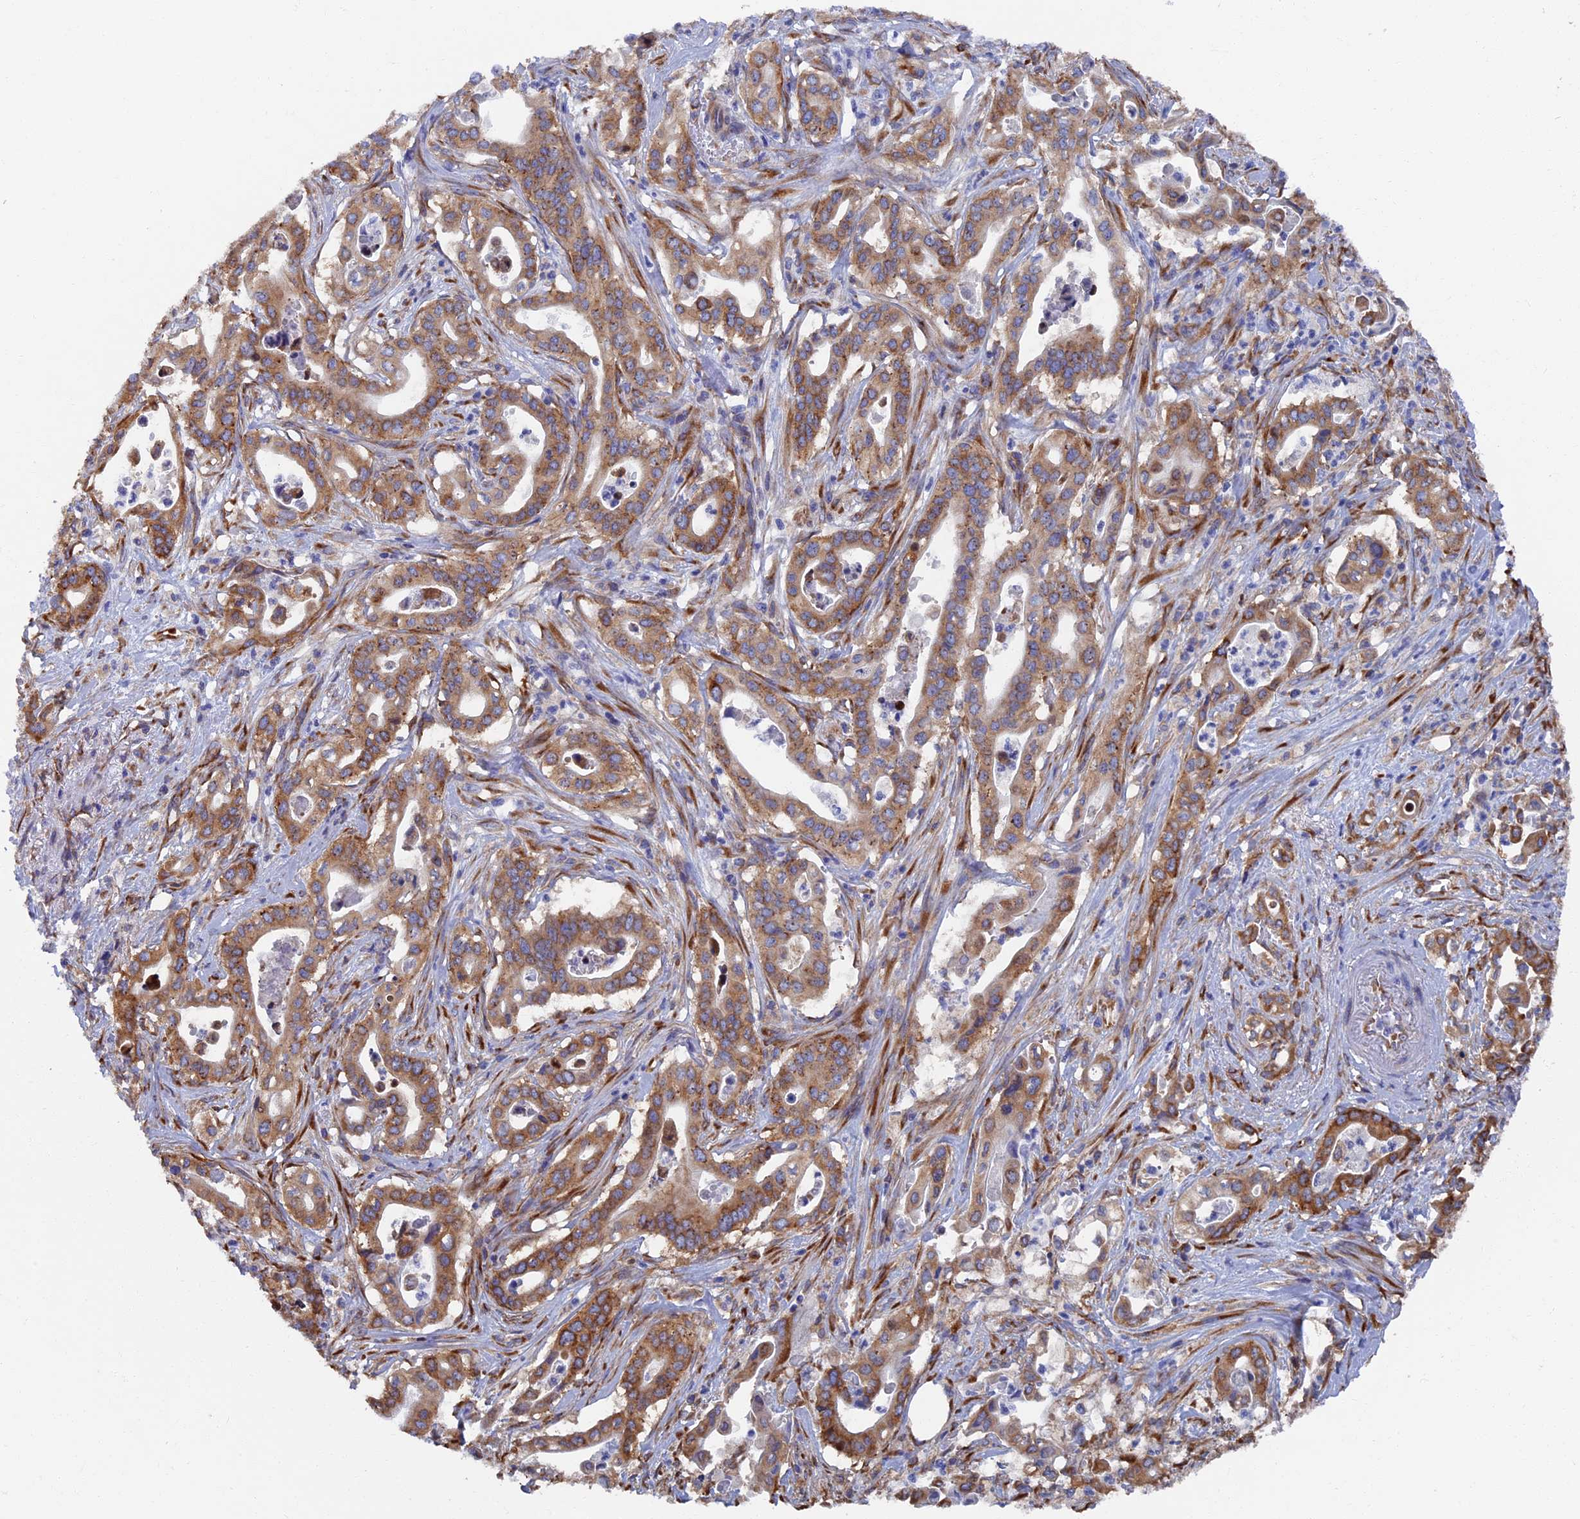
{"staining": {"intensity": "moderate", "quantity": ">75%", "location": "cytoplasmic/membranous"}, "tissue": "pancreatic cancer", "cell_type": "Tumor cells", "image_type": "cancer", "snomed": [{"axis": "morphology", "description": "Adenocarcinoma, NOS"}, {"axis": "topography", "description": "Pancreas"}], "caption": "A medium amount of moderate cytoplasmic/membranous staining is seen in about >75% of tumor cells in pancreatic adenocarcinoma tissue.", "gene": "YBX1", "patient": {"sex": "female", "age": 77}}